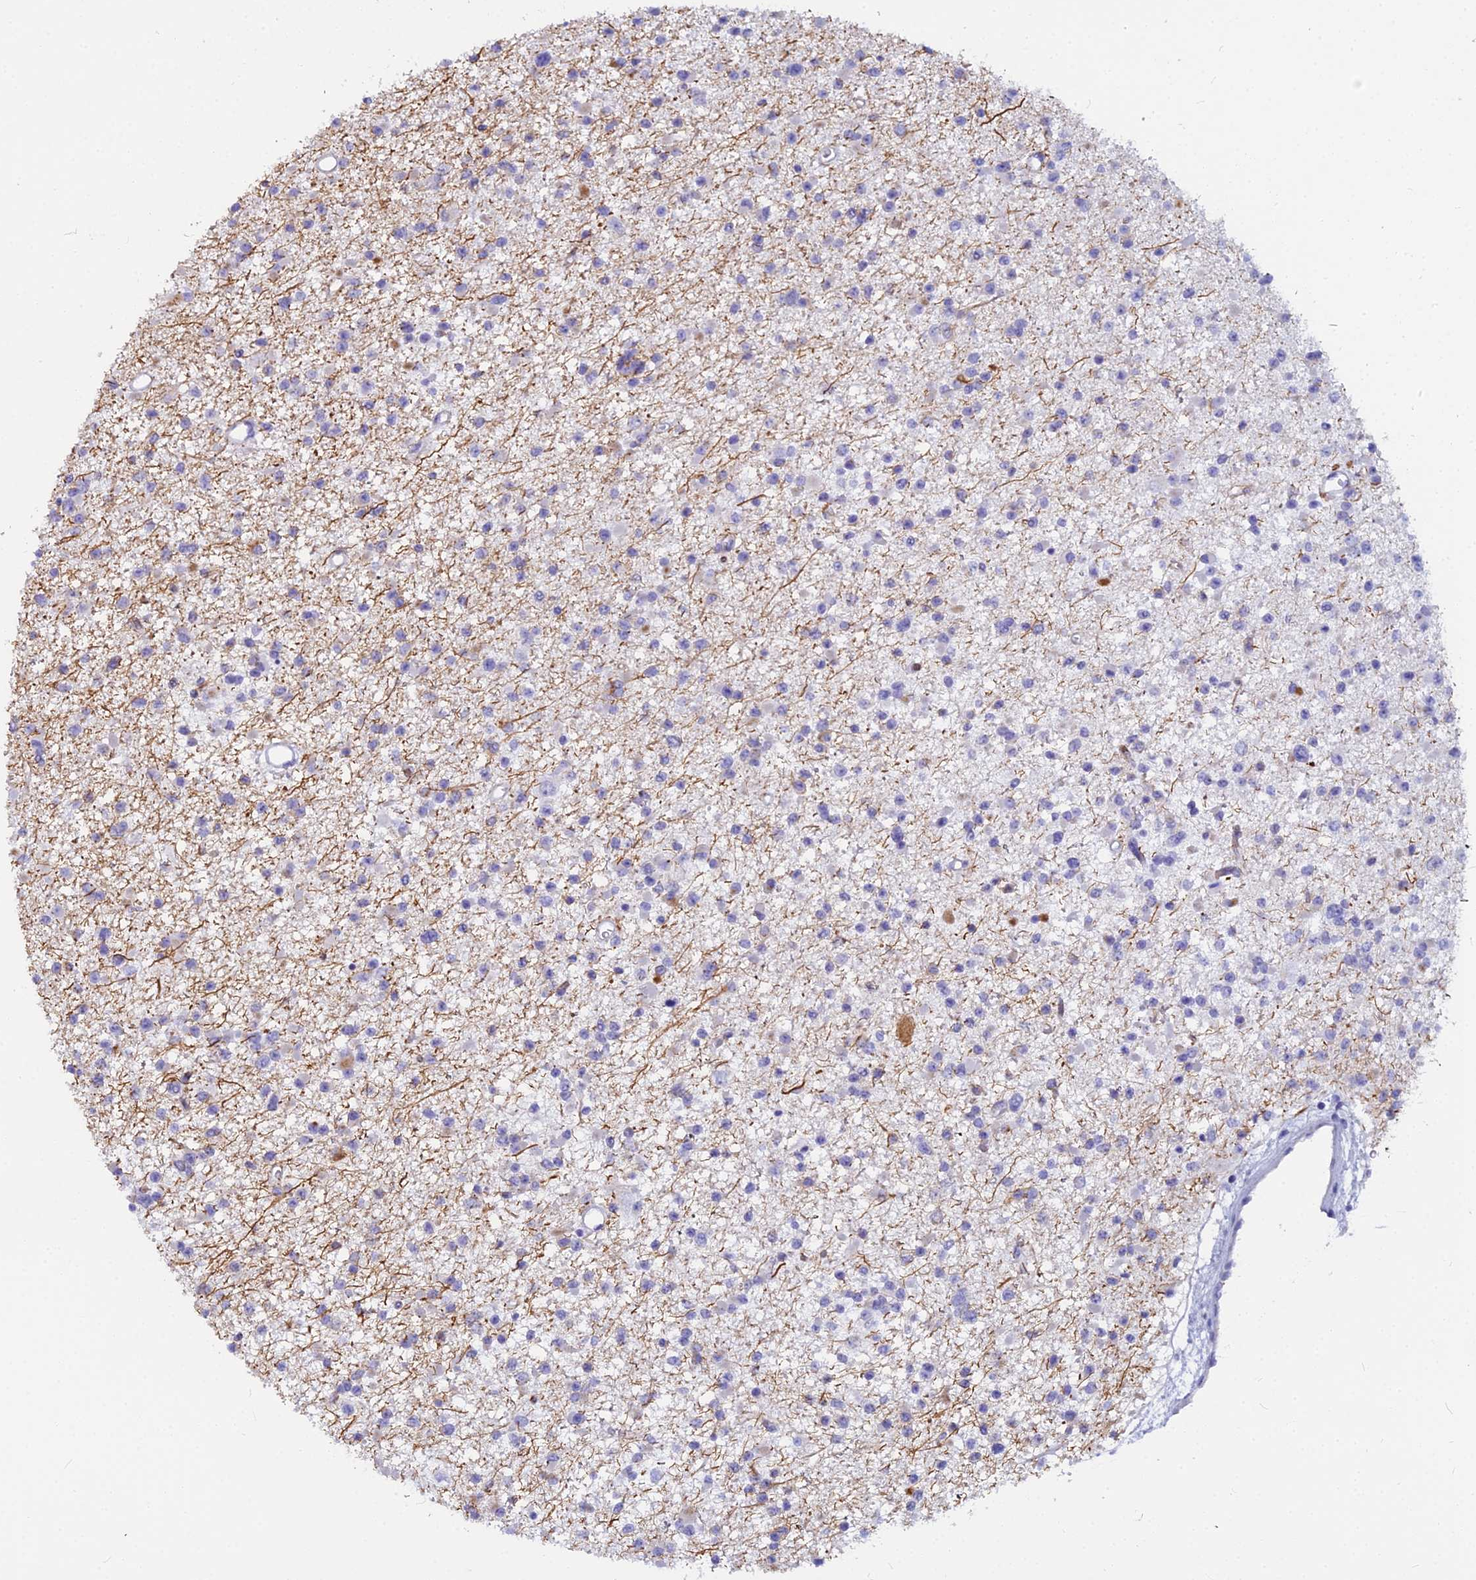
{"staining": {"intensity": "negative", "quantity": "none", "location": "none"}, "tissue": "glioma", "cell_type": "Tumor cells", "image_type": "cancer", "snomed": [{"axis": "morphology", "description": "Glioma, malignant, Low grade"}, {"axis": "topography", "description": "Brain"}], "caption": "Glioma stained for a protein using immunohistochemistry displays no staining tumor cells.", "gene": "EVI2A", "patient": {"sex": "female", "age": 22}}